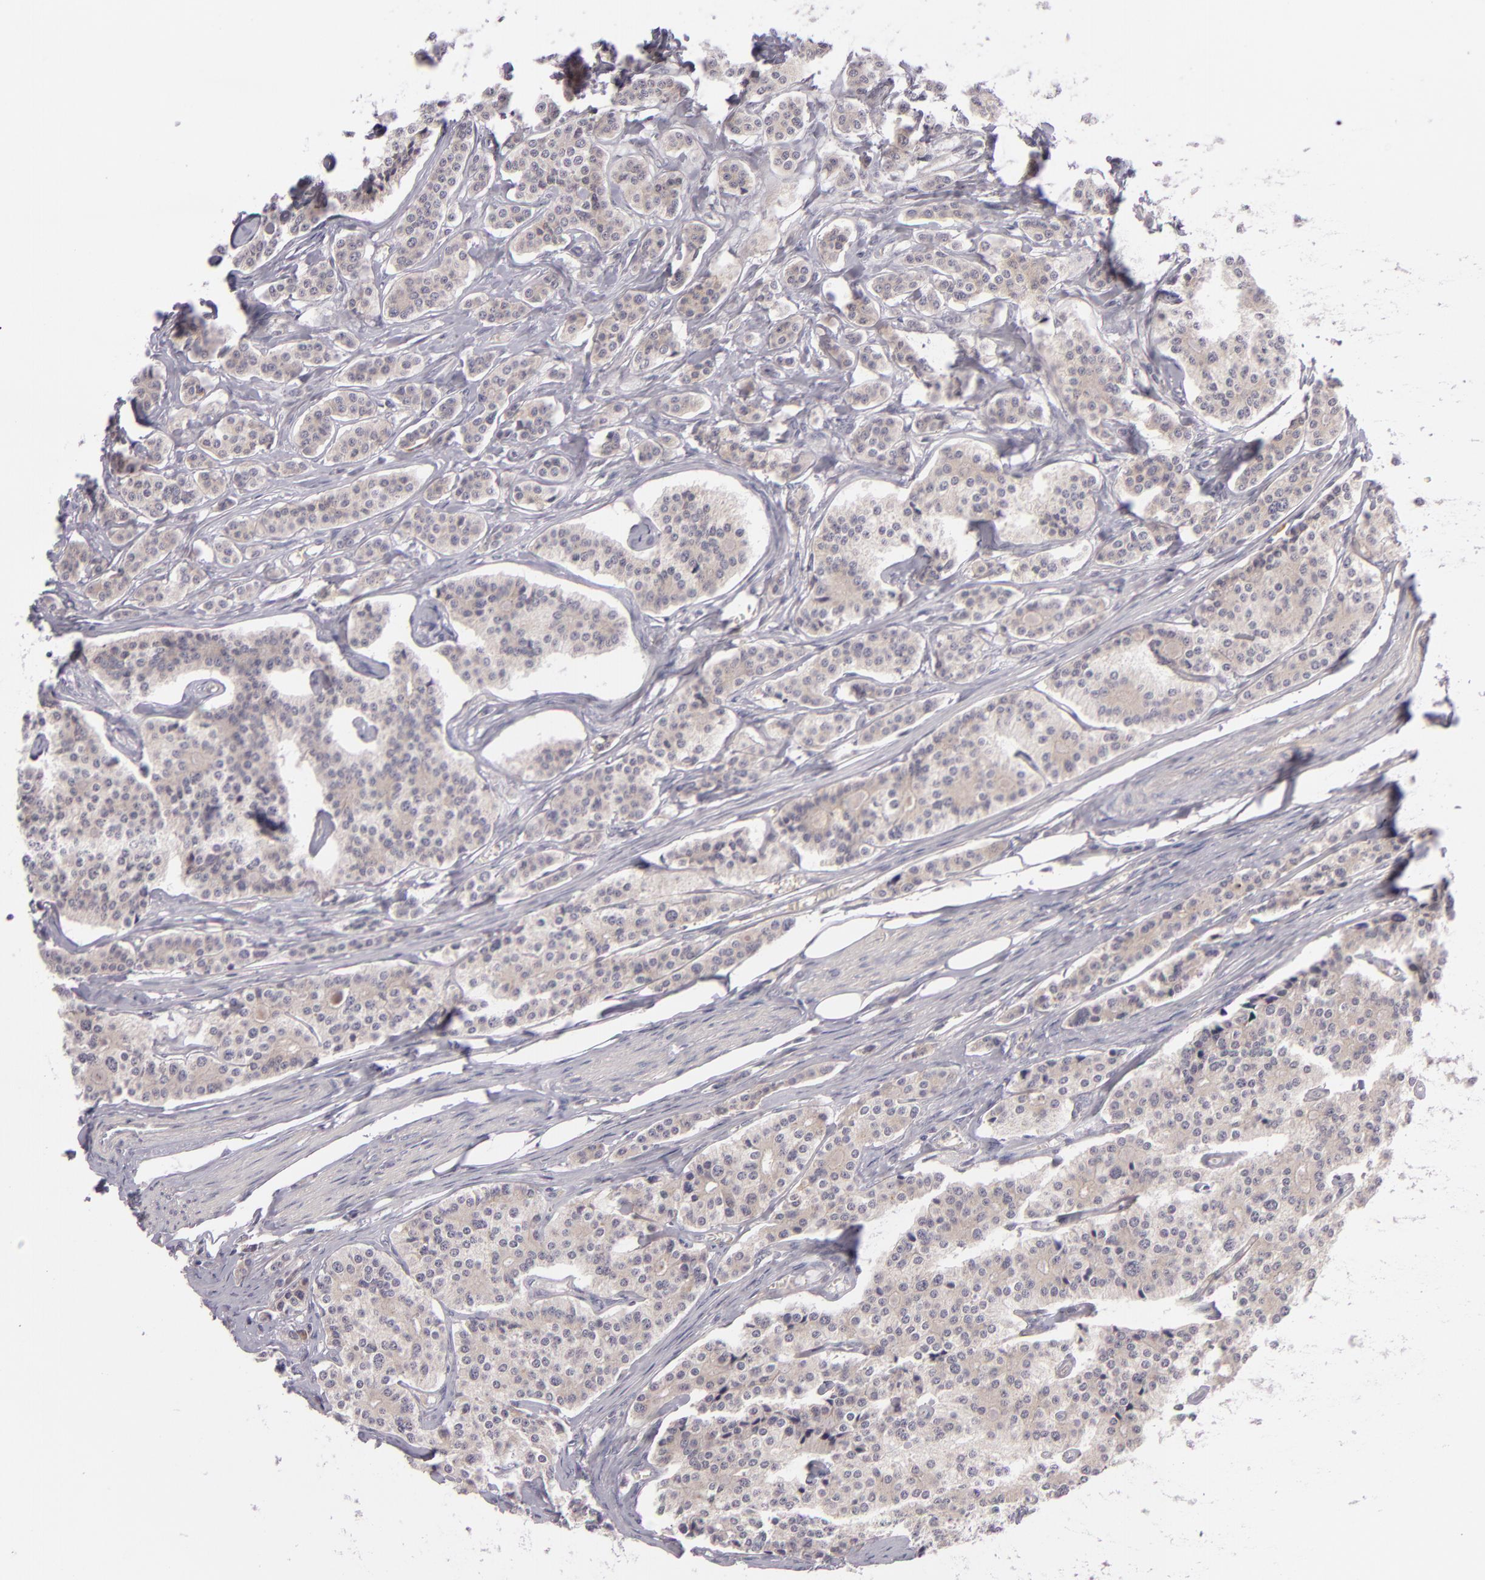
{"staining": {"intensity": "negative", "quantity": "none", "location": "none"}, "tissue": "carcinoid", "cell_type": "Tumor cells", "image_type": "cancer", "snomed": [{"axis": "morphology", "description": "Carcinoid, malignant, NOS"}, {"axis": "topography", "description": "Small intestine"}], "caption": "Tumor cells are negative for brown protein staining in carcinoid (malignant). (Stains: DAB (3,3'-diaminobenzidine) immunohistochemistry with hematoxylin counter stain, Microscopy: brightfield microscopy at high magnification).", "gene": "DAG1", "patient": {"sex": "male", "age": 63}}